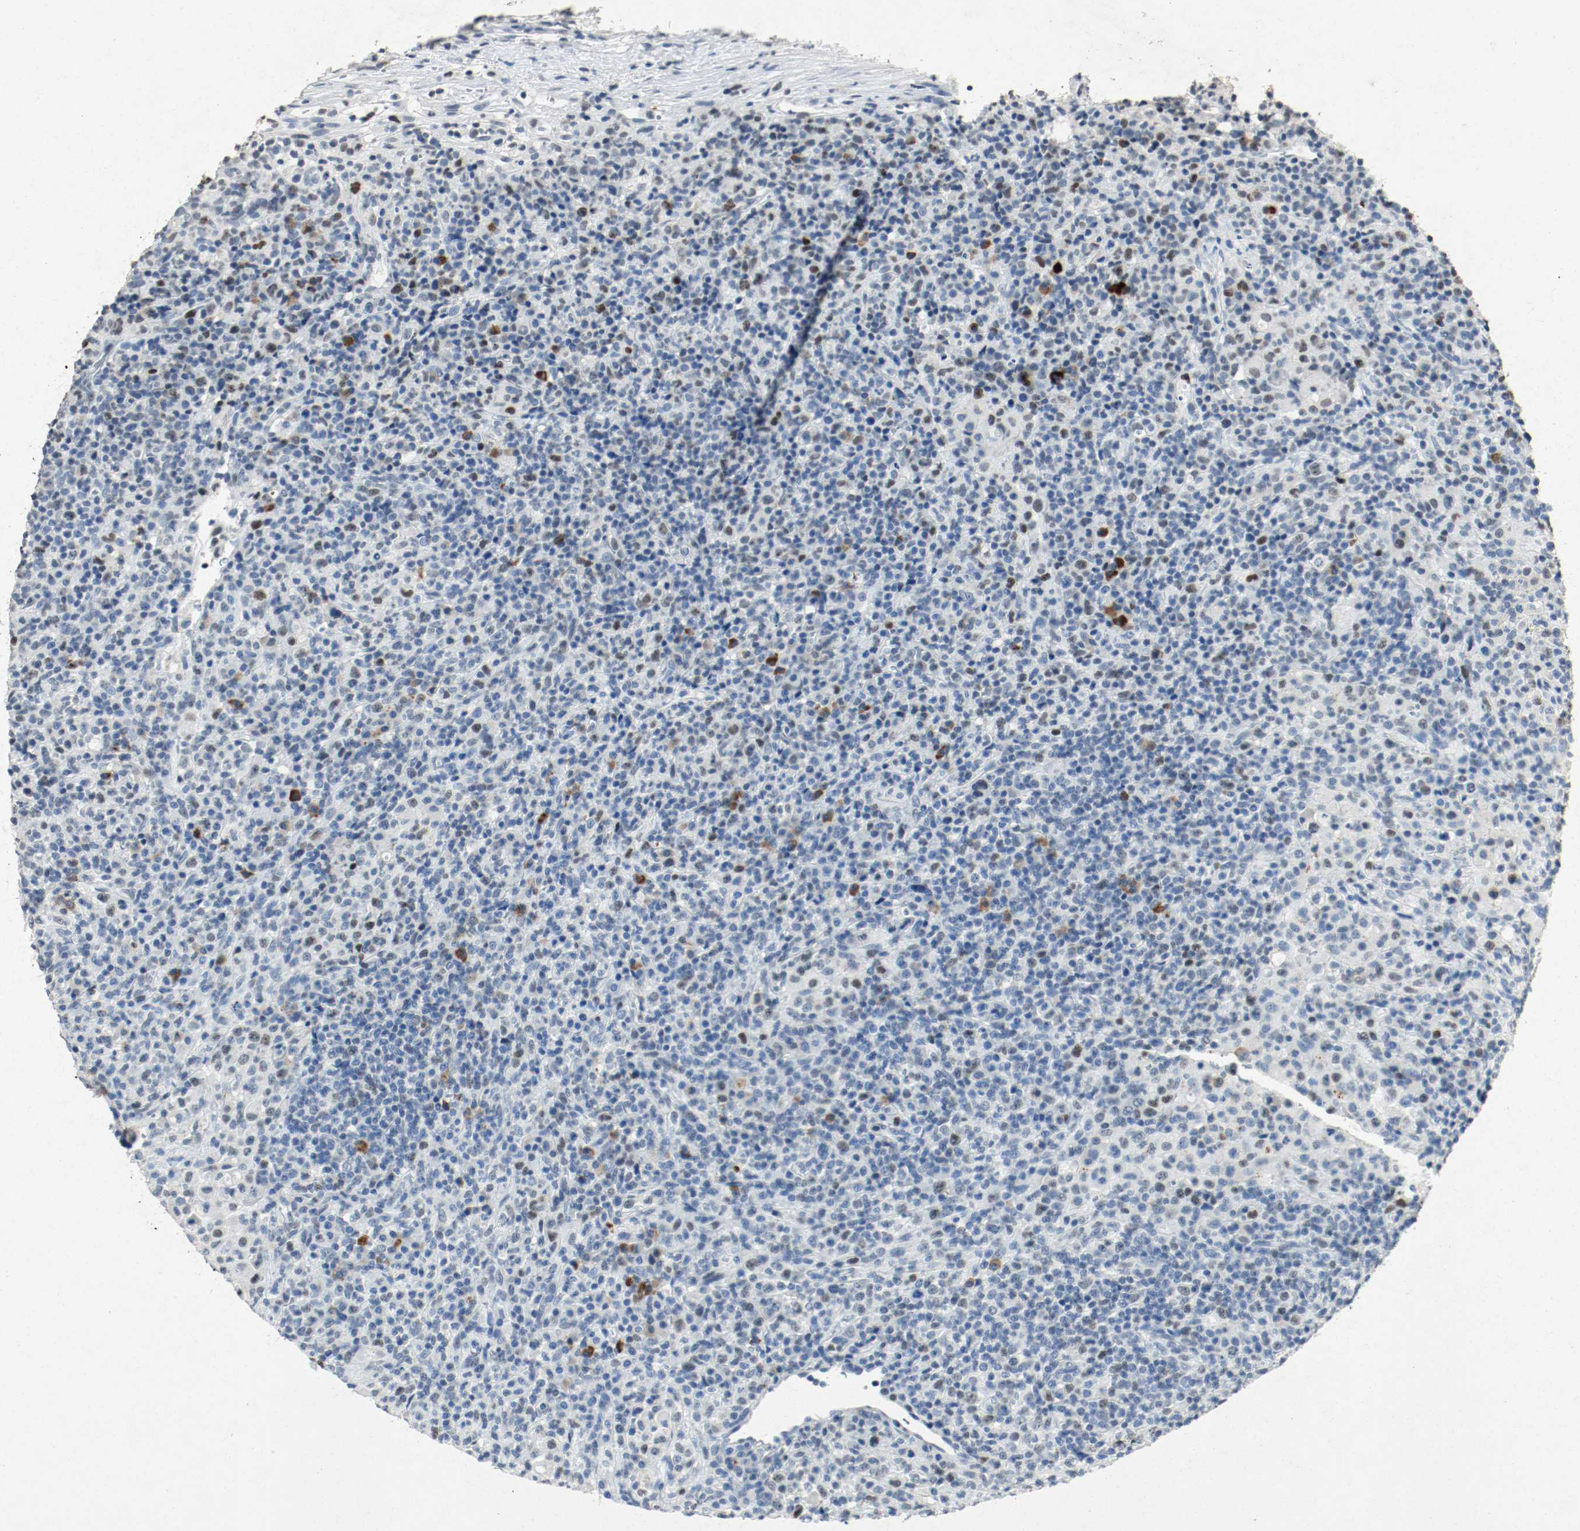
{"staining": {"intensity": "strong", "quantity": "<25%", "location": "nuclear"}, "tissue": "lymphoma", "cell_type": "Tumor cells", "image_type": "cancer", "snomed": [{"axis": "morphology", "description": "Hodgkin's disease, NOS"}, {"axis": "topography", "description": "Lymph node"}], "caption": "There is medium levels of strong nuclear expression in tumor cells of Hodgkin's disease, as demonstrated by immunohistochemical staining (brown color).", "gene": "DNMT1", "patient": {"sex": "male", "age": 65}}